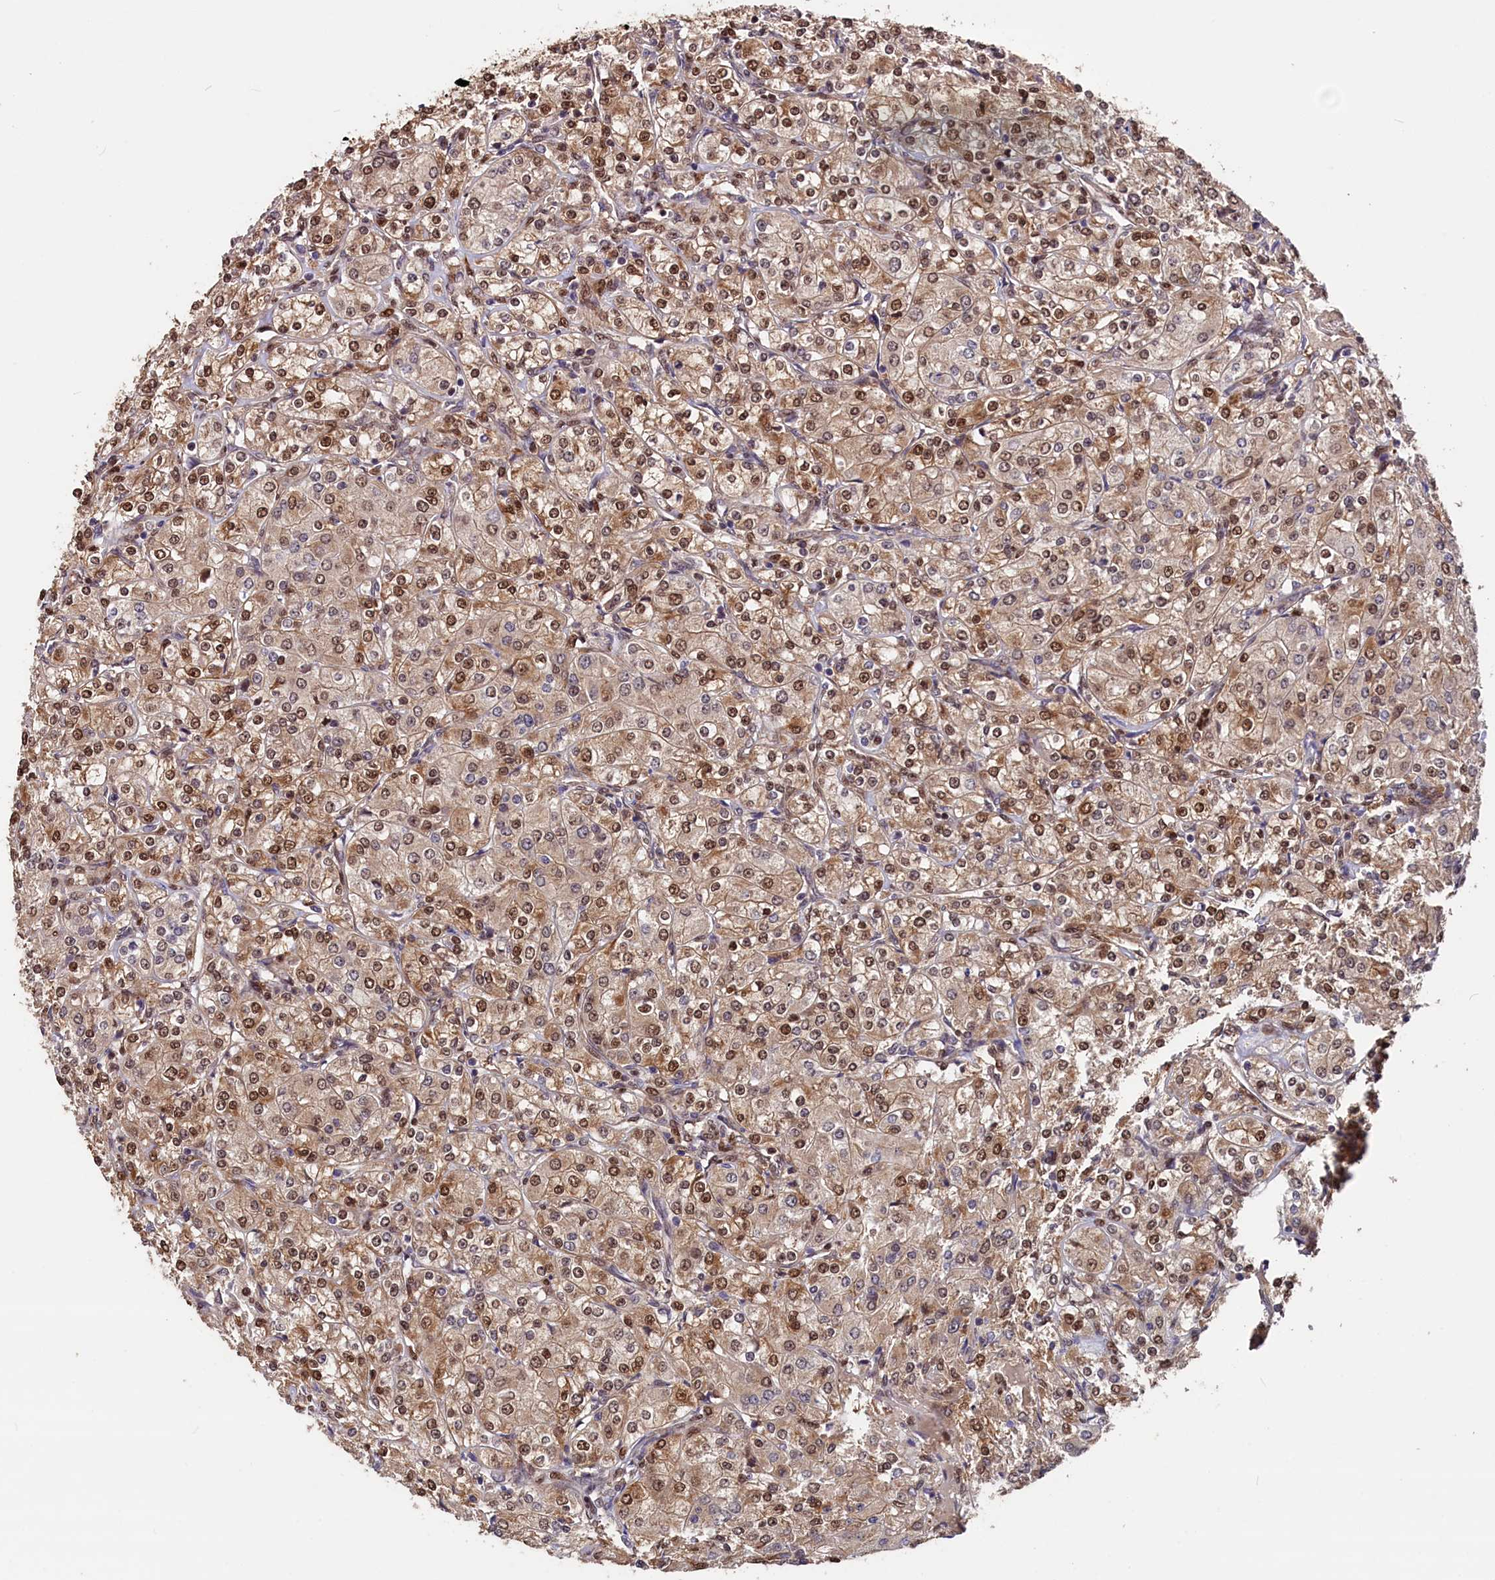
{"staining": {"intensity": "moderate", "quantity": ">75%", "location": "cytoplasmic/membranous,nuclear"}, "tissue": "renal cancer", "cell_type": "Tumor cells", "image_type": "cancer", "snomed": [{"axis": "morphology", "description": "Adenocarcinoma, NOS"}, {"axis": "topography", "description": "Kidney"}], "caption": "About >75% of tumor cells in adenocarcinoma (renal) show moderate cytoplasmic/membranous and nuclear protein staining as visualized by brown immunohistochemical staining.", "gene": "ADRM1", "patient": {"sex": "male", "age": 77}}